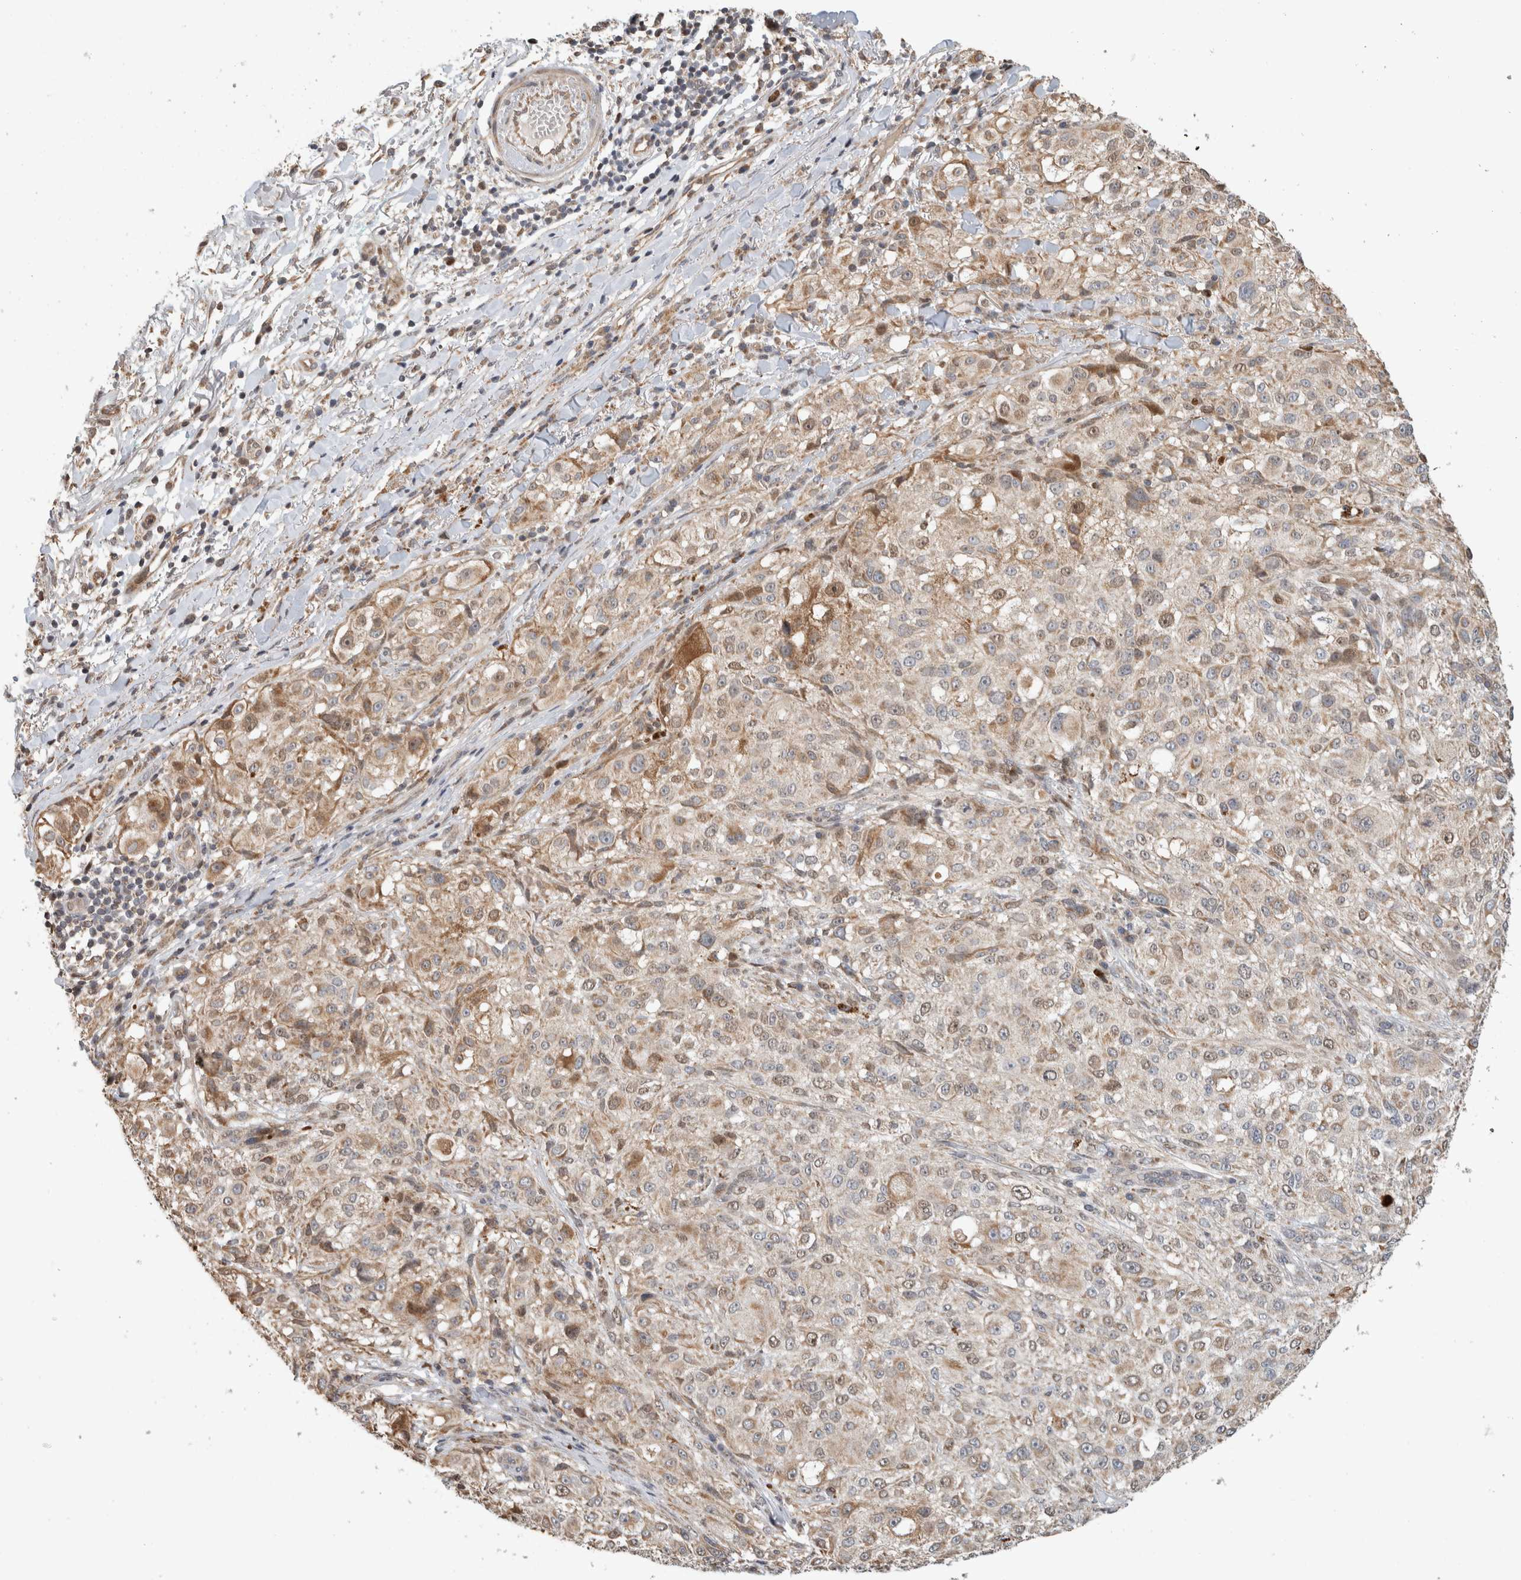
{"staining": {"intensity": "weak", "quantity": "<25%", "location": "cytoplasmic/membranous"}, "tissue": "melanoma", "cell_type": "Tumor cells", "image_type": "cancer", "snomed": [{"axis": "morphology", "description": "Necrosis, NOS"}, {"axis": "morphology", "description": "Malignant melanoma, NOS"}, {"axis": "topography", "description": "Skin"}], "caption": "Immunohistochemistry (IHC) histopathology image of melanoma stained for a protein (brown), which exhibits no expression in tumor cells.", "gene": "GINS4", "patient": {"sex": "female", "age": 87}}